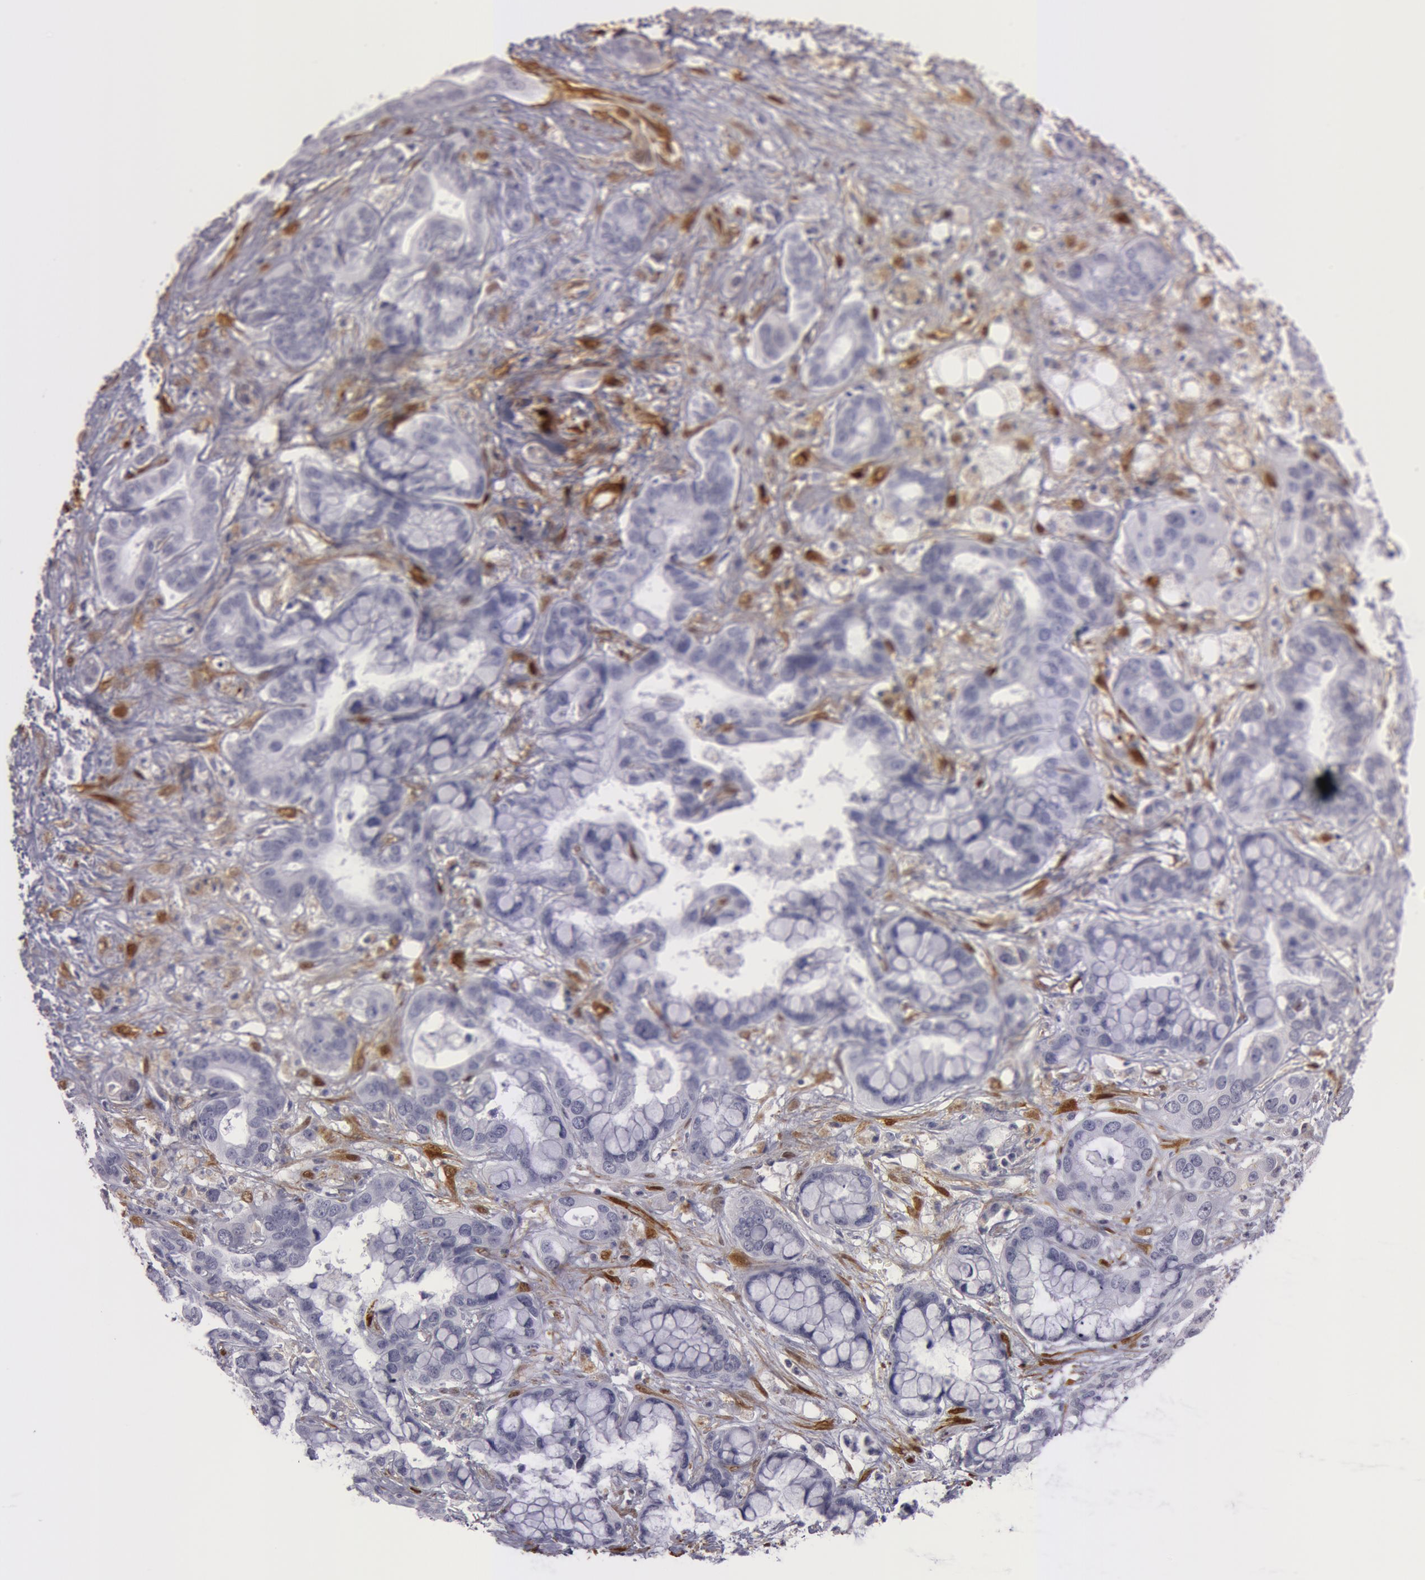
{"staining": {"intensity": "negative", "quantity": "none", "location": "none"}, "tissue": "liver cancer", "cell_type": "Tumor cells", "image_type": "cancer", "snomed": [{"axis": "morphology", "description": "Cholangiocarcinoma"}, {"axis": "topography", "description": "Liver"}], "caption": "DAB immunohistochemical staining of human liver cancer (cholangiocarcinoma) shows no significant staining in tumor cells.", "gene": "TAGLN", "patient": {"sex": "female", "age": 65}}